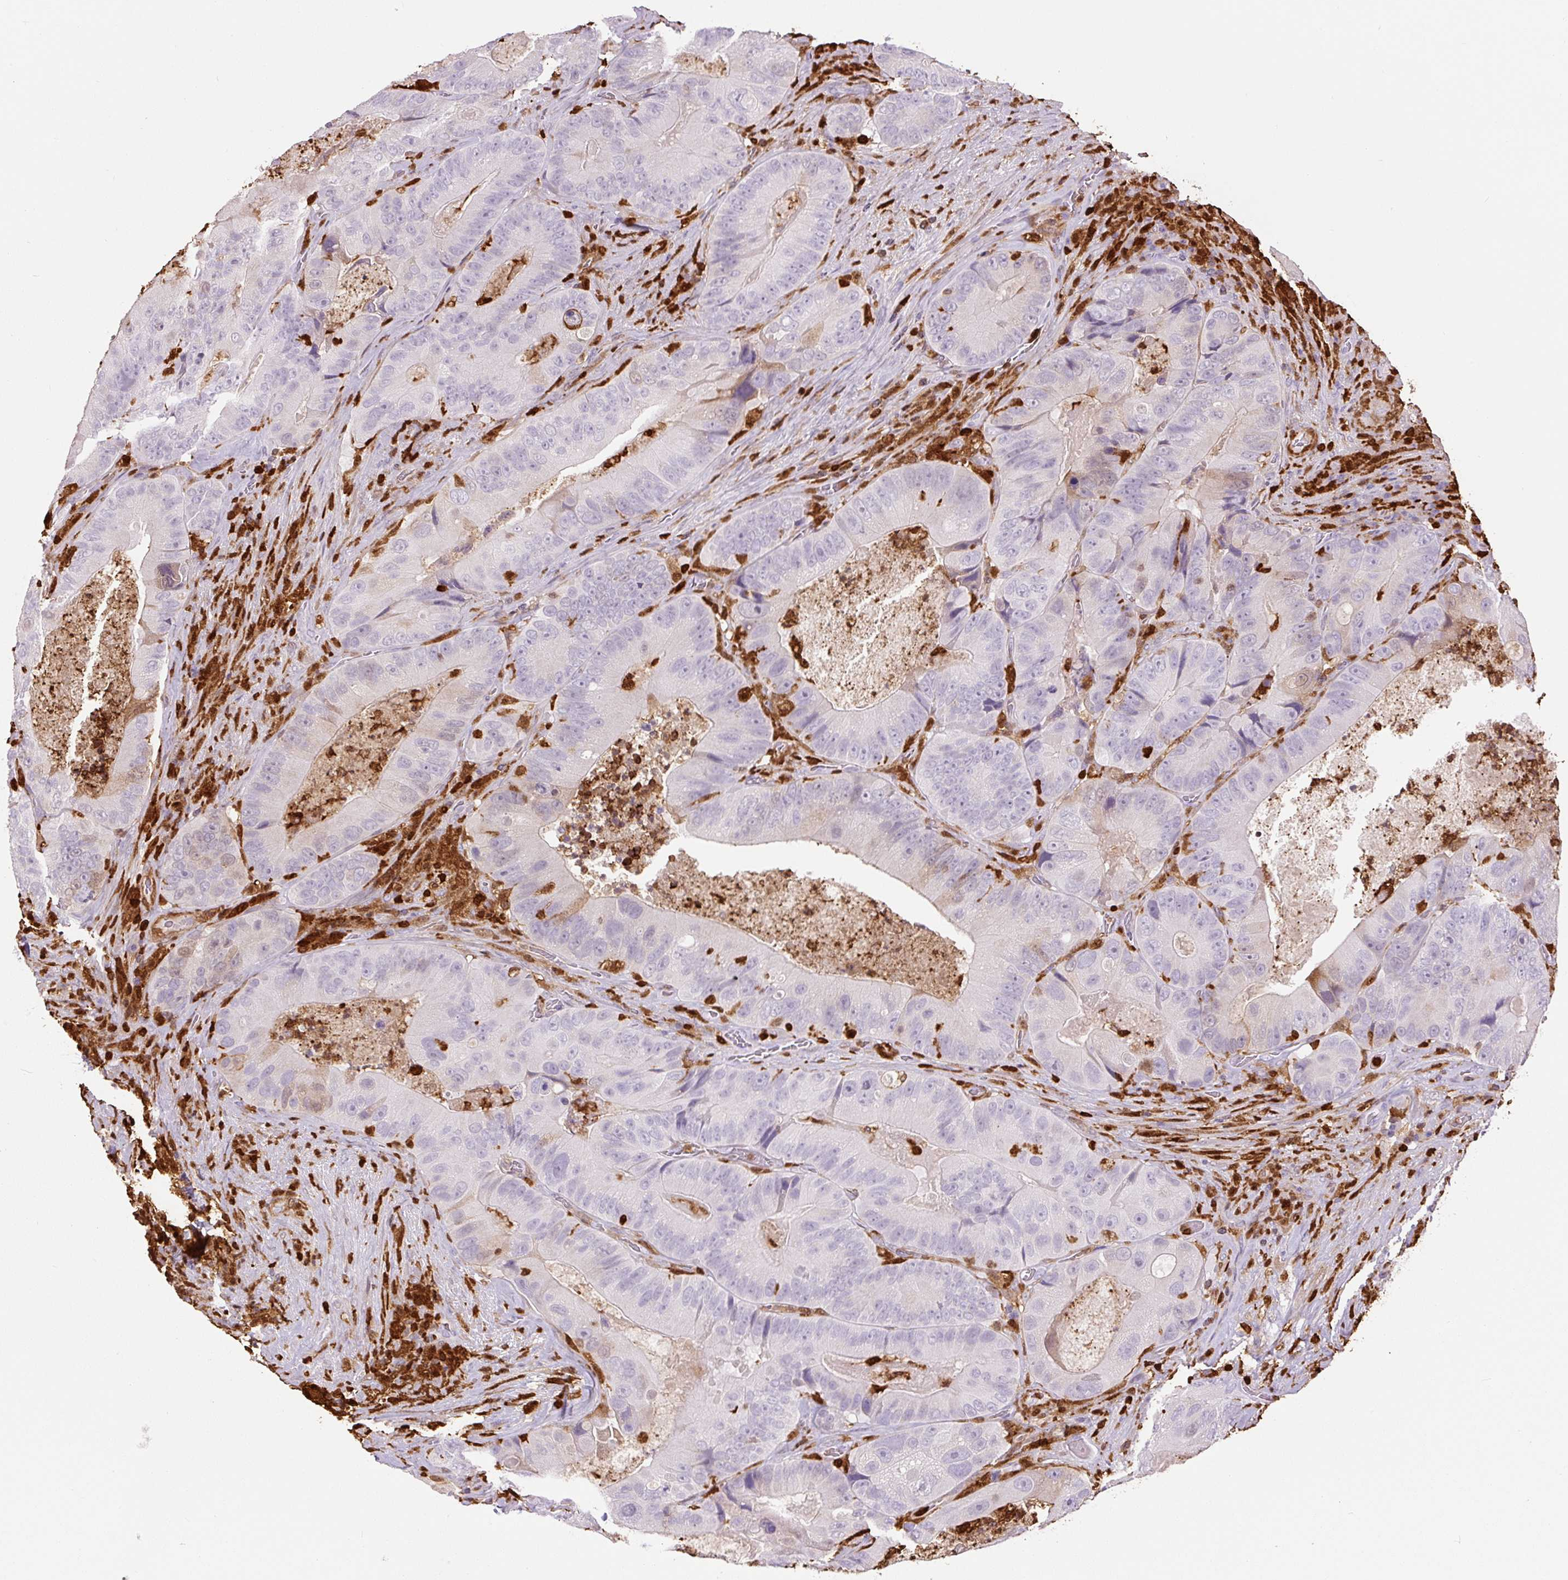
{"staining": {"intensity": "negative", "quantity": "none", "location": "none"}, "tissue": "colorectal cancer", "cell_type": "Tumor cells", "image_type": "cancer", "snomed": [{"axis": "morphology", "description": "Adenocarcinoma, NOS"}, {"axis": "topography", "description": "Colon"}], "caption": "DAB immunohistochemical staining of adenocarcinoma (colorectal) shows no significant expression in tumor cells.", "gene": "S100A4", "patient": {"sex": "female", "age": 86}}